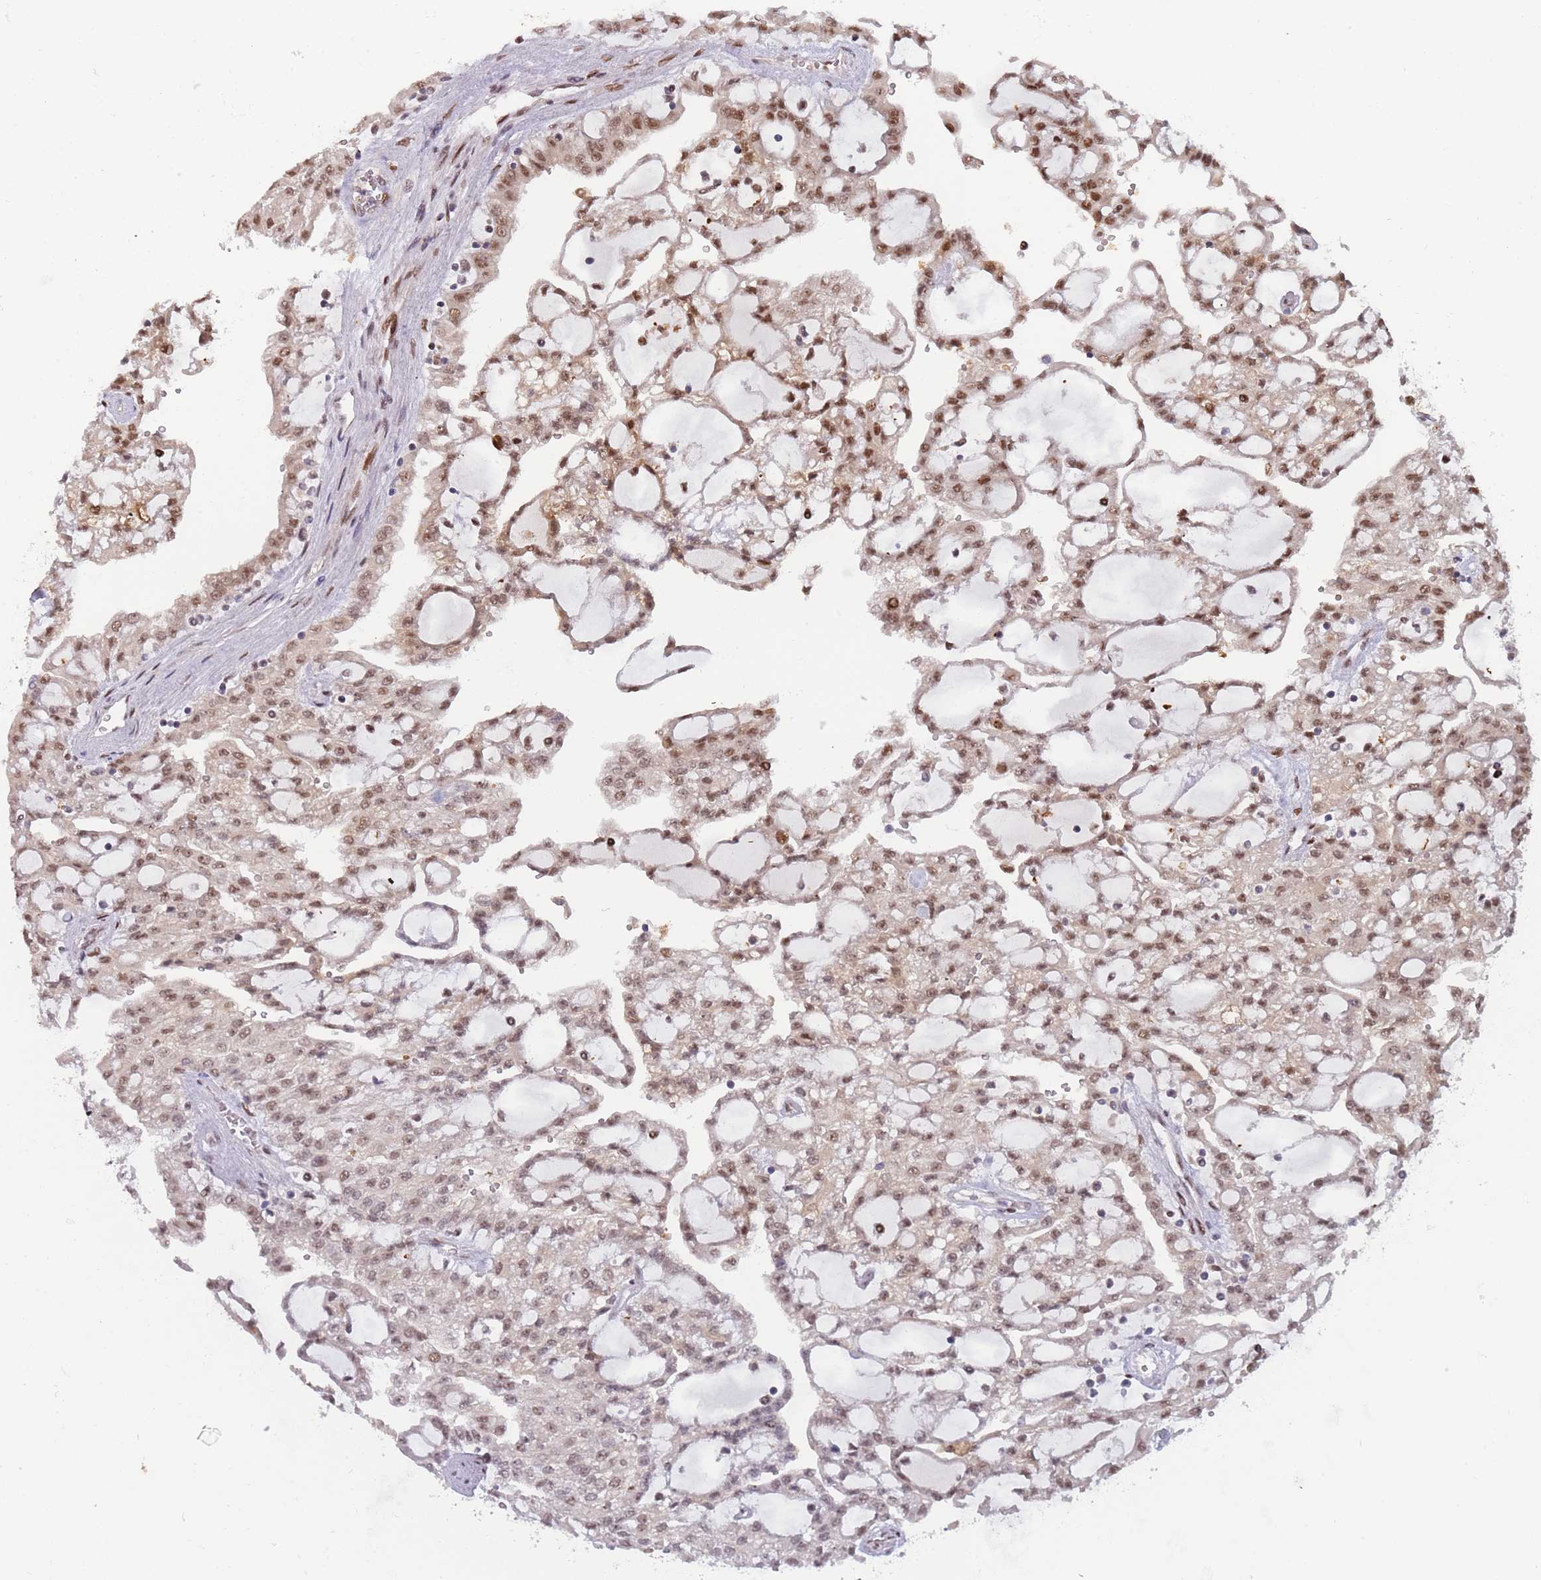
{"staining": {"intensity": "moderate", "quantity": ">75%", "location": "cytoplasmic/membranous,nuclear"}, "tissue": "renal cancer", "cell_type": "Tumor cells", "image_type": "cancer", "snomed": [{"axis": "morphology", "description": "Adenocarcinoma, NOS"}, {"axis": "topography", "description": "Kidney"}], "caption": "Brown immunohistochemical staining in renal adenocarcinoma reveals moderate cytoplasmic/membranous and nuclear staining in approximately >75% of tumor cells.", "gene": "DEAF1", "patient": {"sex": "male", "age": 63}}